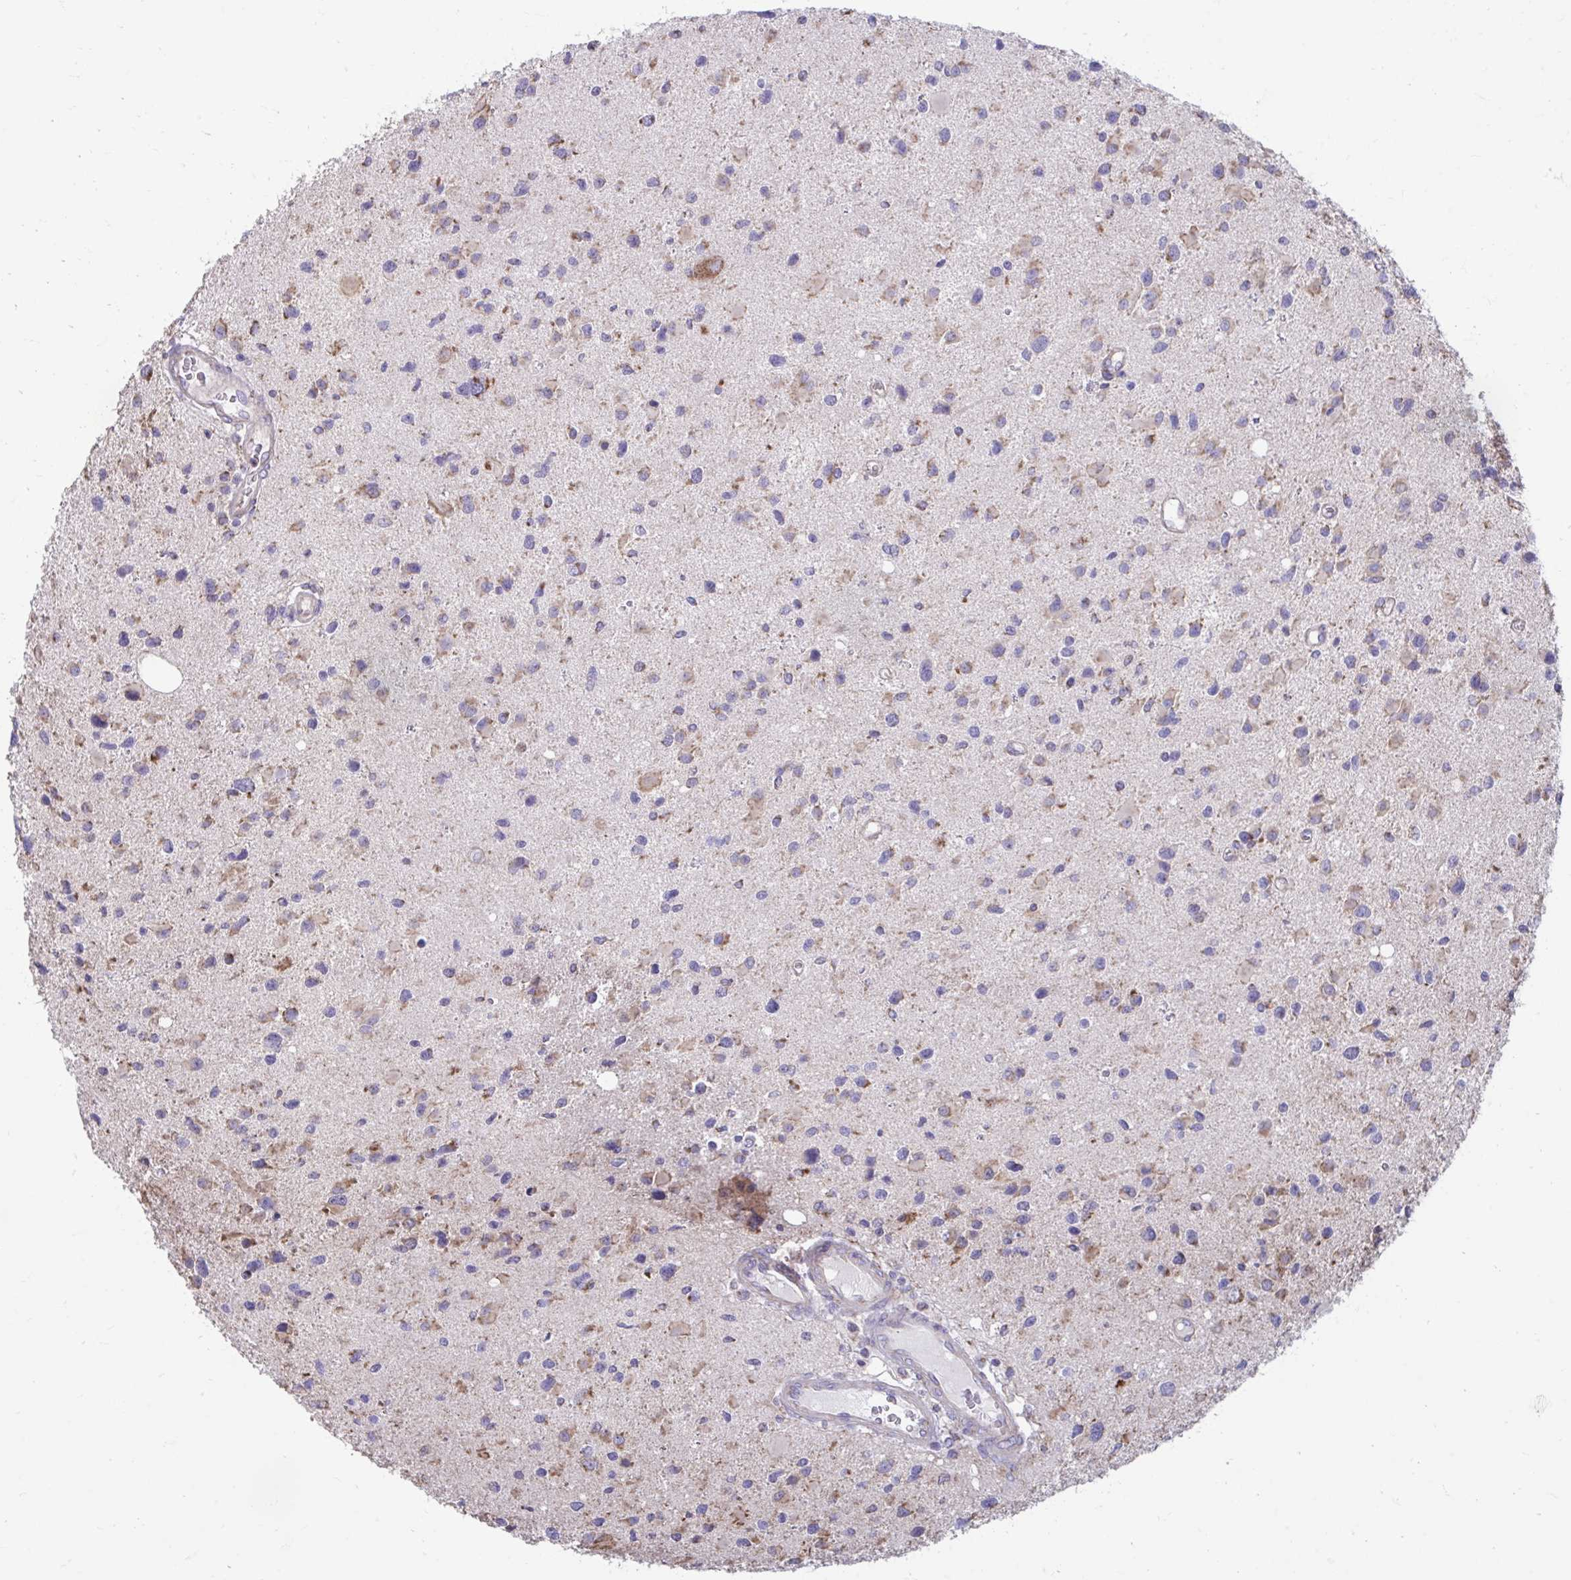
{"staining": {"intensity": "moderate", "quantity": "25%-75%", "location": "cytoplasmic/membranous"}, "tissue": "glioma", "cell_type": "Tumor cells", "image_type": "cancer", "snomed": [{"axis": "morphology", "description": "Glioma, malignant, Low grade"}, {"axis": "topography", "description": "Brain"}], "caption": "A photomicrograph of human malignant glioma (low-grade) stained for a protein exhibits moderate cytoplasmic/membranous brown staining in tumor cells.", "gene": "LINGO4", "patient": {"sex": "female", "age": 32}}